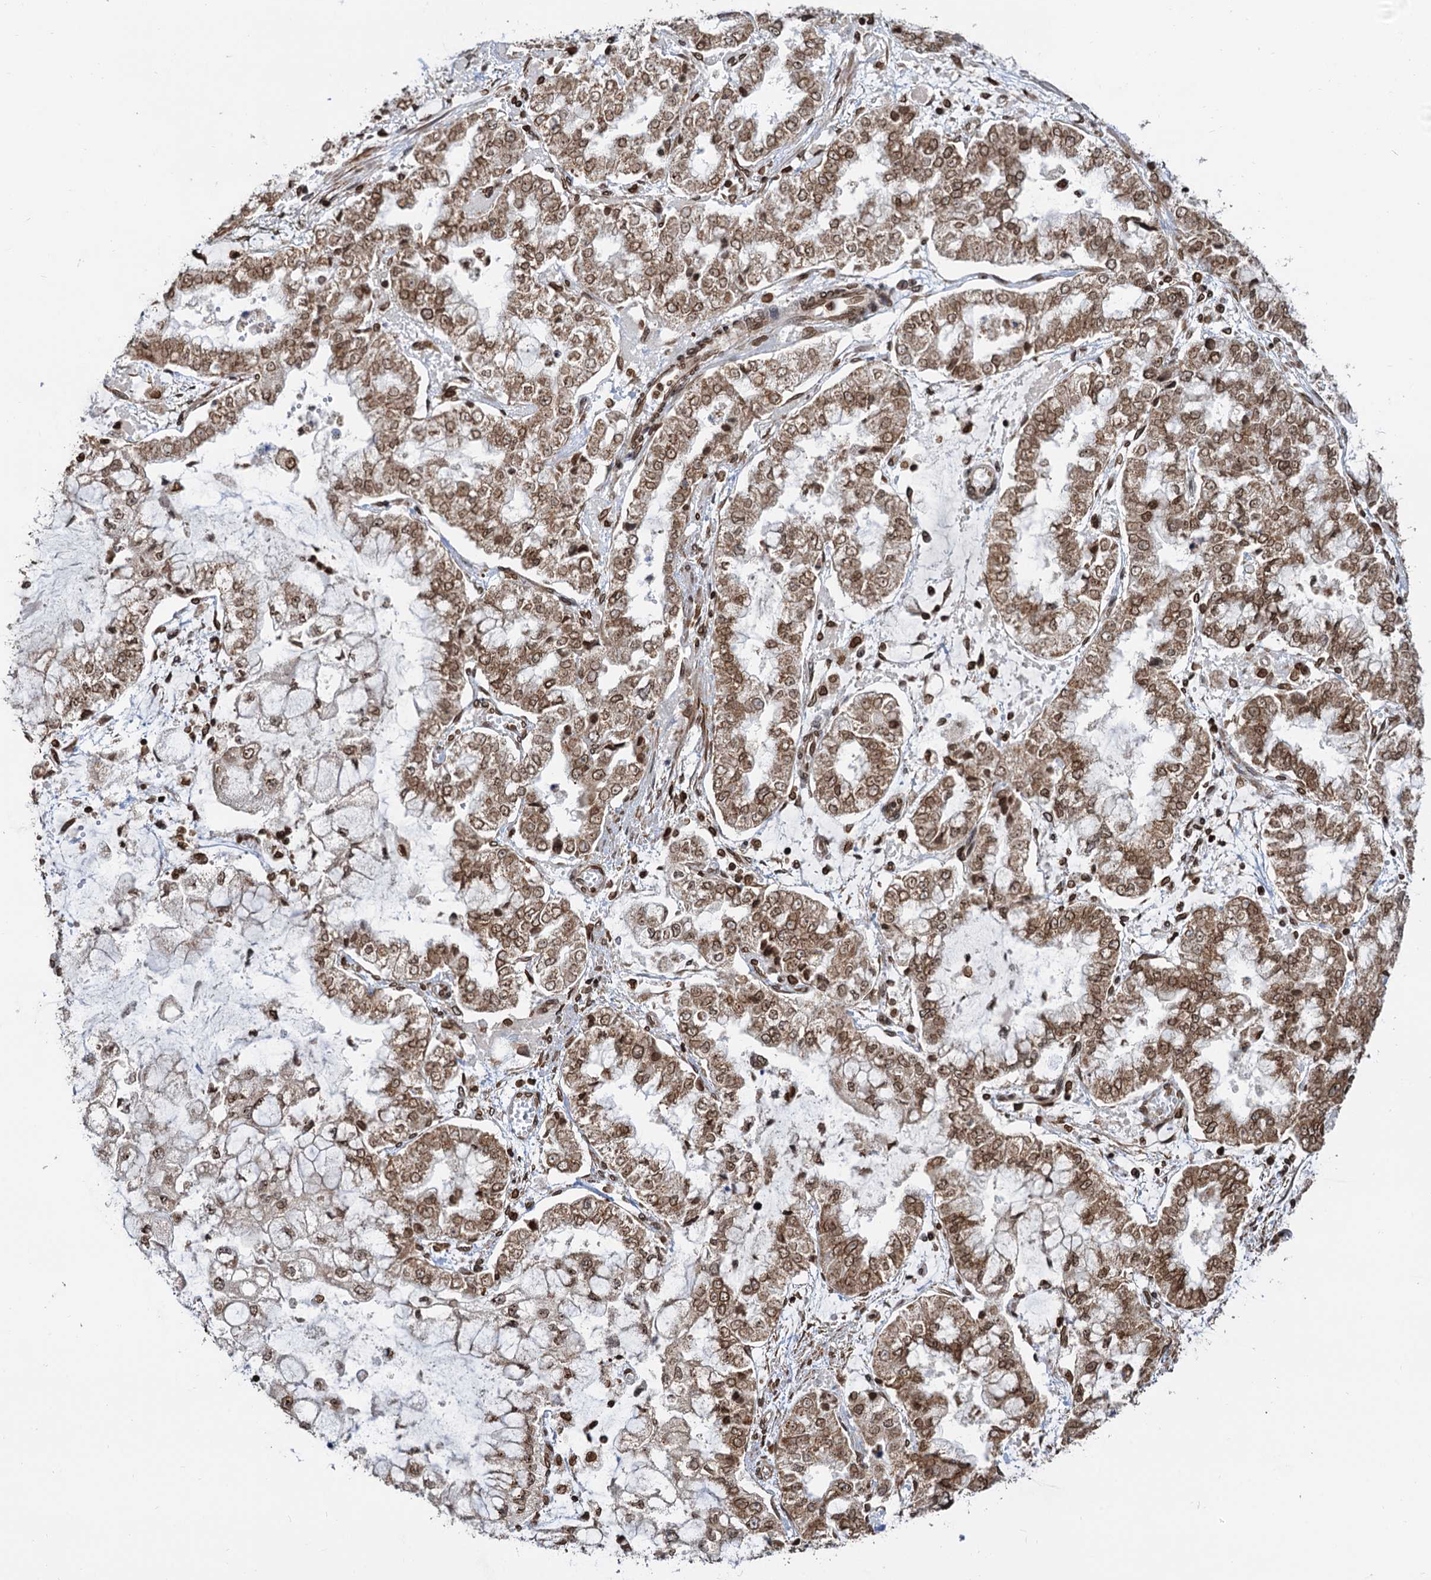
{"staining": {"intensity": "moderate", "quantity": ">75%", "location": "cytoplasmic/membranous,nuclear"}, "tissue": "stomach cancer", "cell_type": "Tumor cells", "image_type": "cancer", "snomed": [{"axis": "morphology", "description": "Adenocarcinoma, NOS"}, {"axis": "topography", "description": "Stomach"}], "caption": "This histopathology image displays immunohistochemistry (IHC) staining of human stomach cancer (adenocarcinoma), with medium moderate cytoplasmic/membranous and nuclear staining in approximately >75% of tumor cells.", "gene": "ZC3H13", "patient": {"sex": "male", "age": 76}}